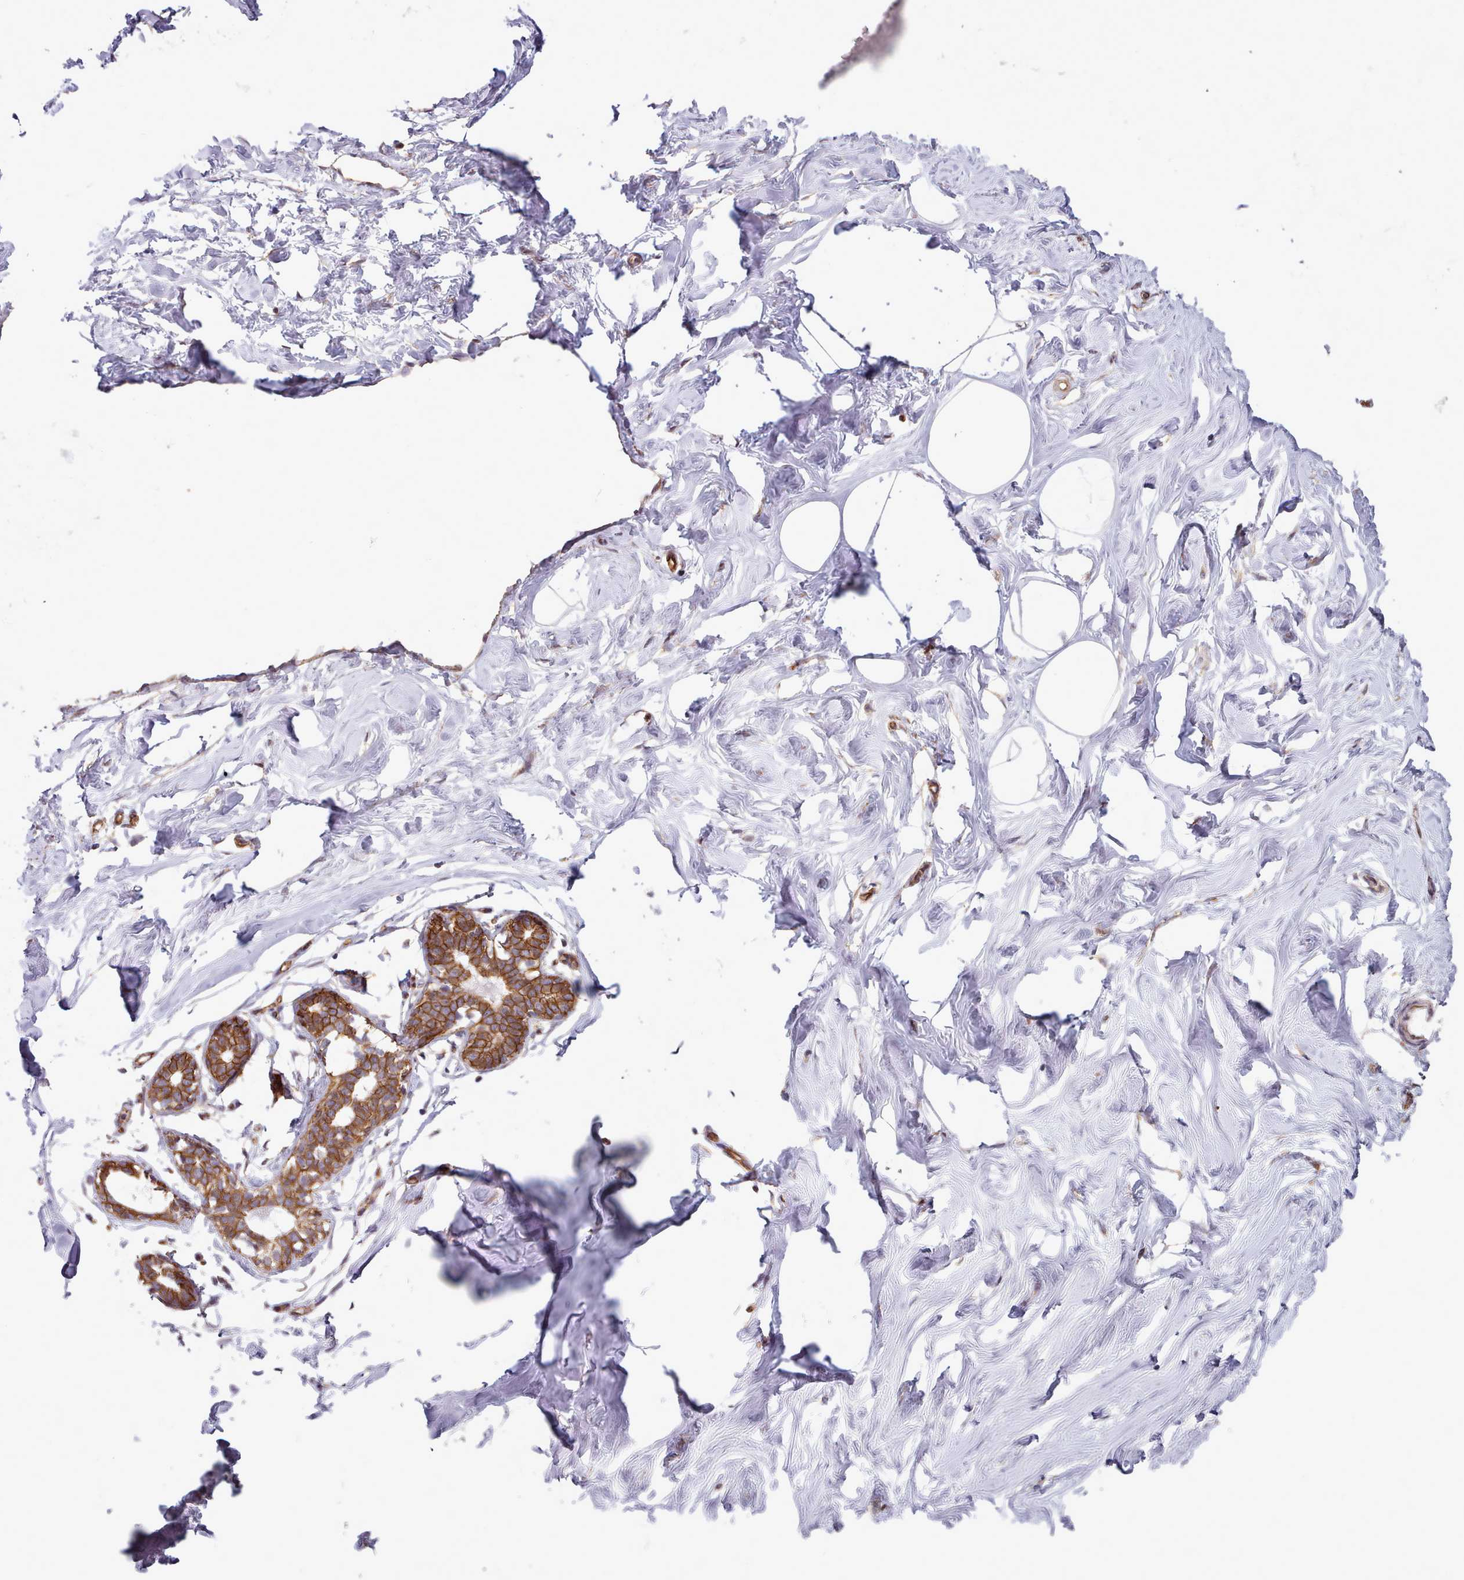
{"staining": {"intensity": "negative", "quantity": "none", "location": "none"}, "tissue": "breast", "cell_type": "Adipocytes", "image_type": "normal", "snomed": [{"axis": "morphology", "description": "Normal tissue, NOS"}, {"axis": "morphology", "description": "Adenoma, NOS"}, {"axis": "topography", "description": "Breast"}], "caption": "Human breast stained for a protein using immunohistochemistry (IHC) demonstrates no expression in adipocytes.", "gene": "MRPL46", "patient": {"sex": "female", "age": 23}}